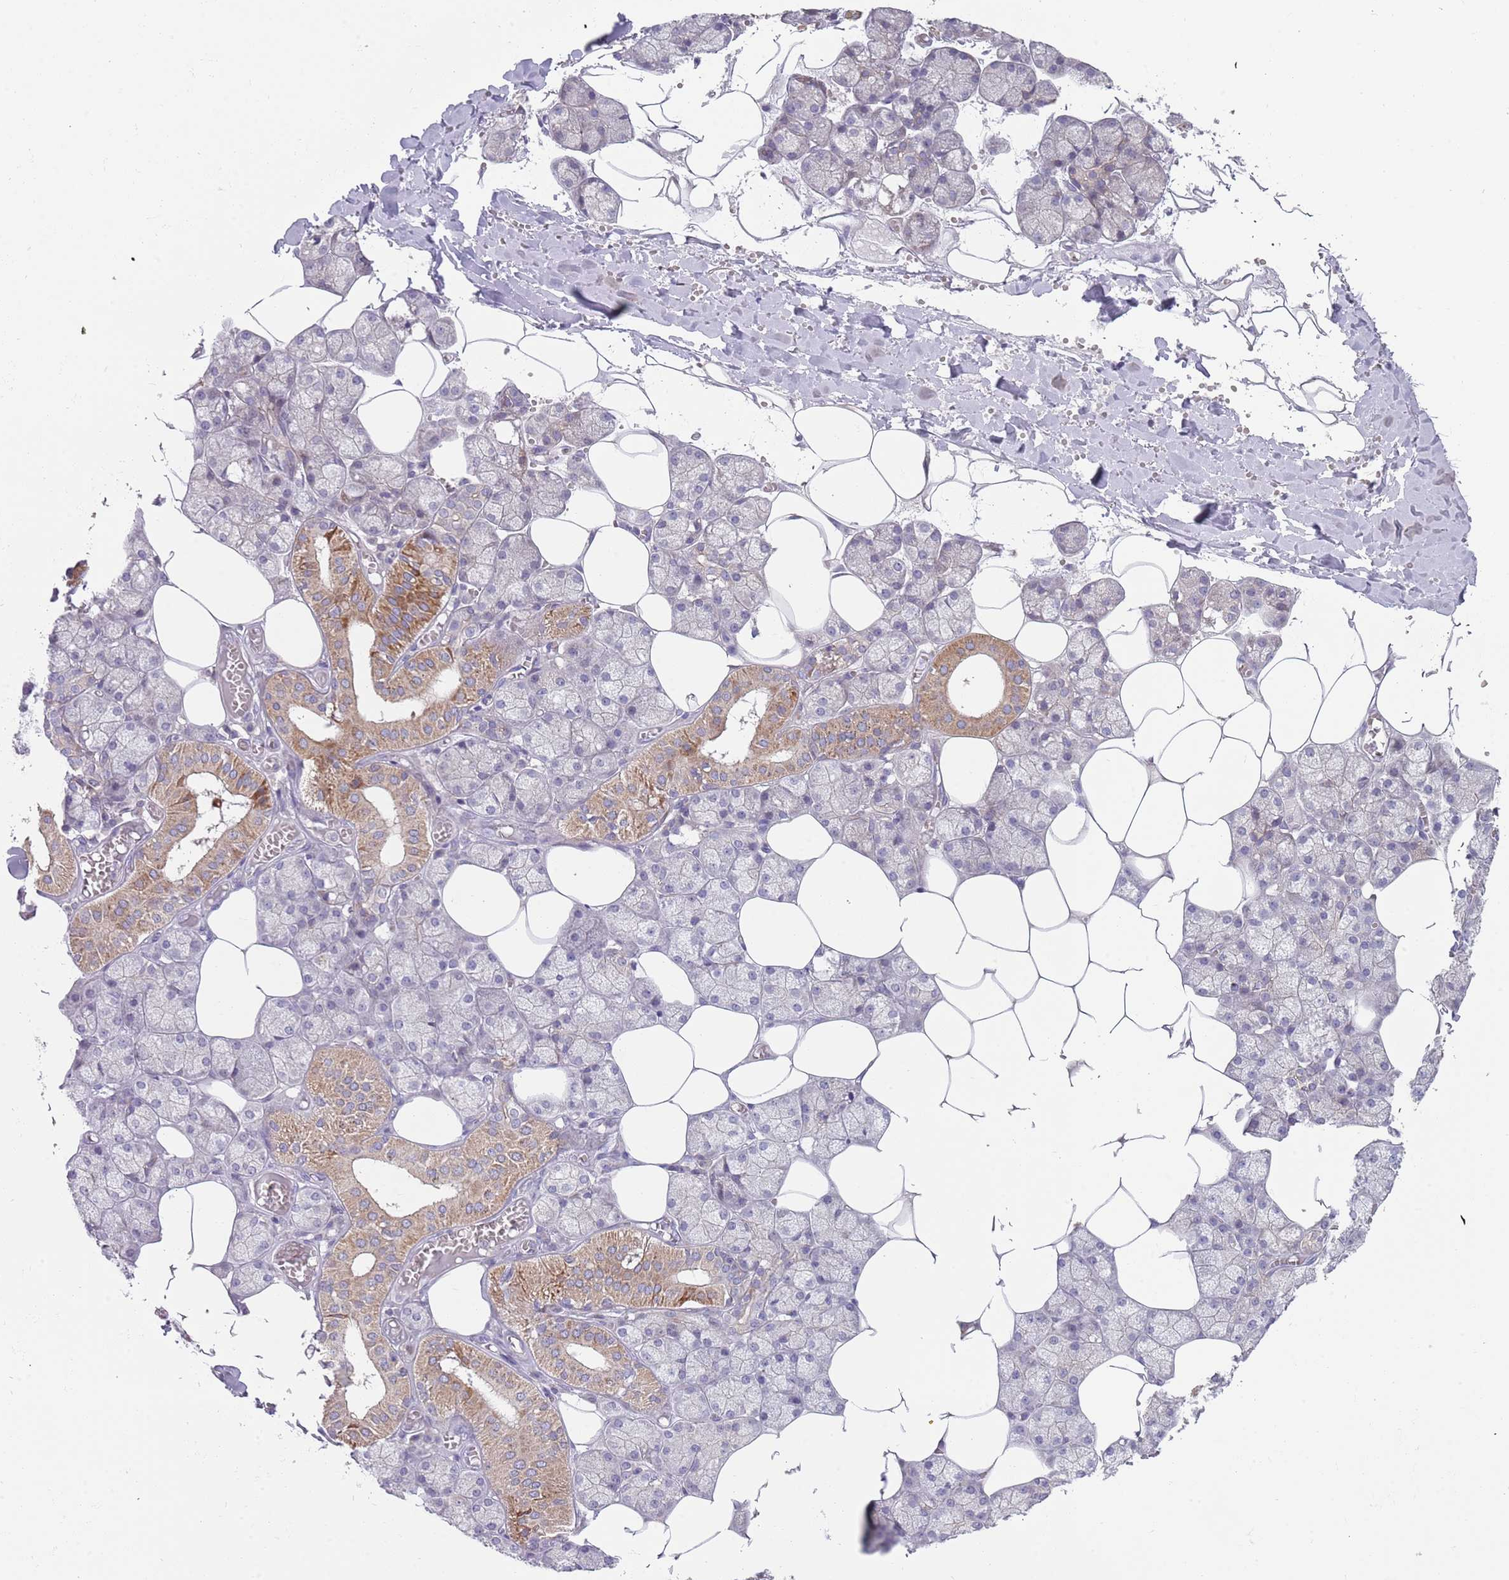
{"staining": {"intensity": "strong", "quantity": "<25%", "location": "cytoplasmic/membranous"}, "tissue": "salivary gland", "cell_type": "Glandular cells", "image_type": "normal", "snomed": [{"axis": "morphology", "description": "Normal tissue, NOS"}, {"axis": "topography", "description": "Salivary gland"}], "caption": "Immunohistochemistry image of unremarkable salivary gland: salivary gland stained using immunohistochemistry (IHC) shows medium levels of strong protein expression localized specifically in the cytoplasmic/membranous of glandular cells, appearing as a cytoplasmic/membranous brown color.", "gene": "ABCC10", "patient": {"sex": "male", "age": 62}}